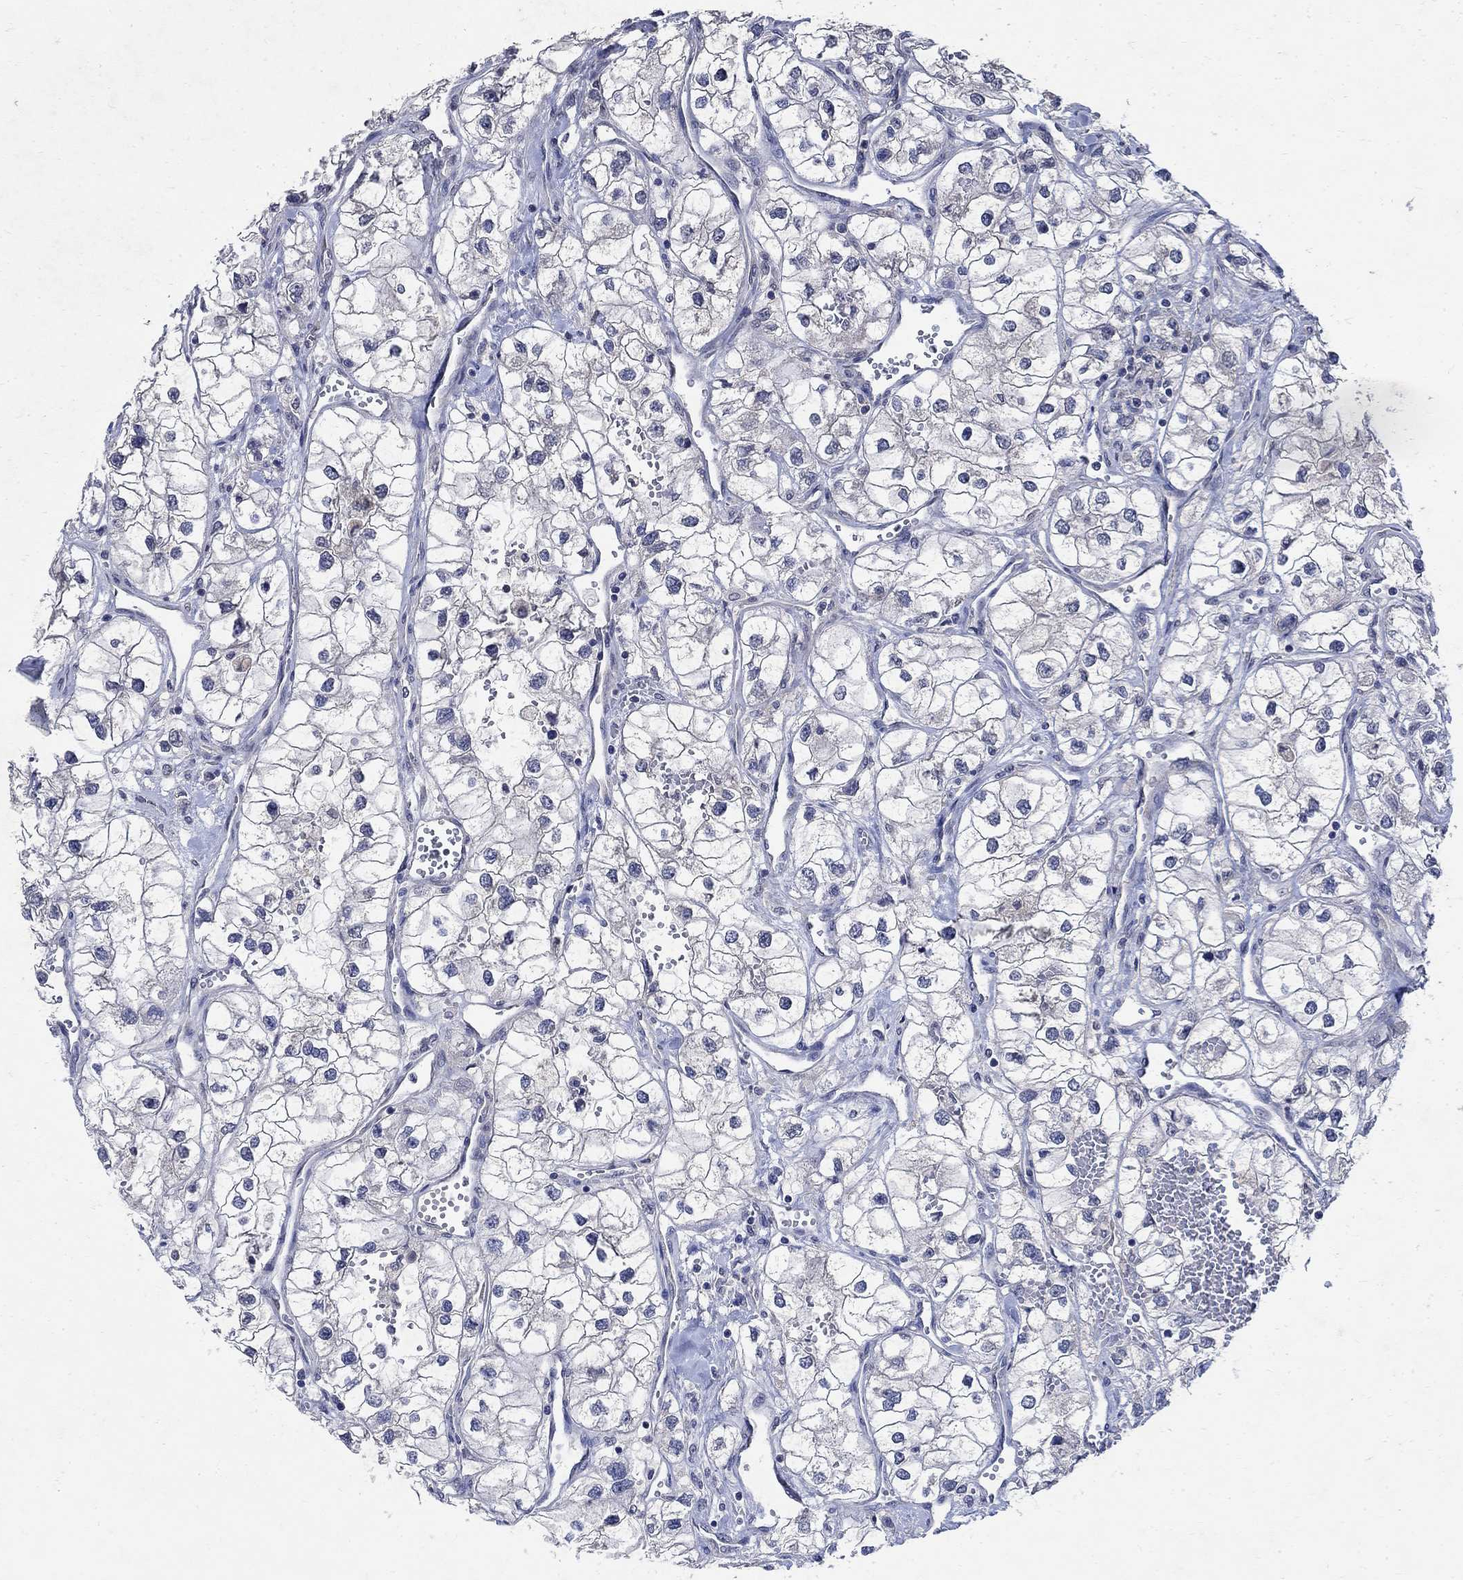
{"staining": {"intensity": "negative", "quantity": "none", "location": "none"}, "tissue": "renal cancer", "cell_type": "Tumor cells", "image_type": "cancer", "snomed": [{"axis": "morphology", "description": "Adenocarcinoma, NOS"}, {"axis": "topography", "description": "Kidney"}], "caption": "DAB immunohistochemical staining of renal cancer demonstrates no significant staining in tumor cells.", "gene": "TMEM169", "patient": {"sex": "male", "age": 59}}